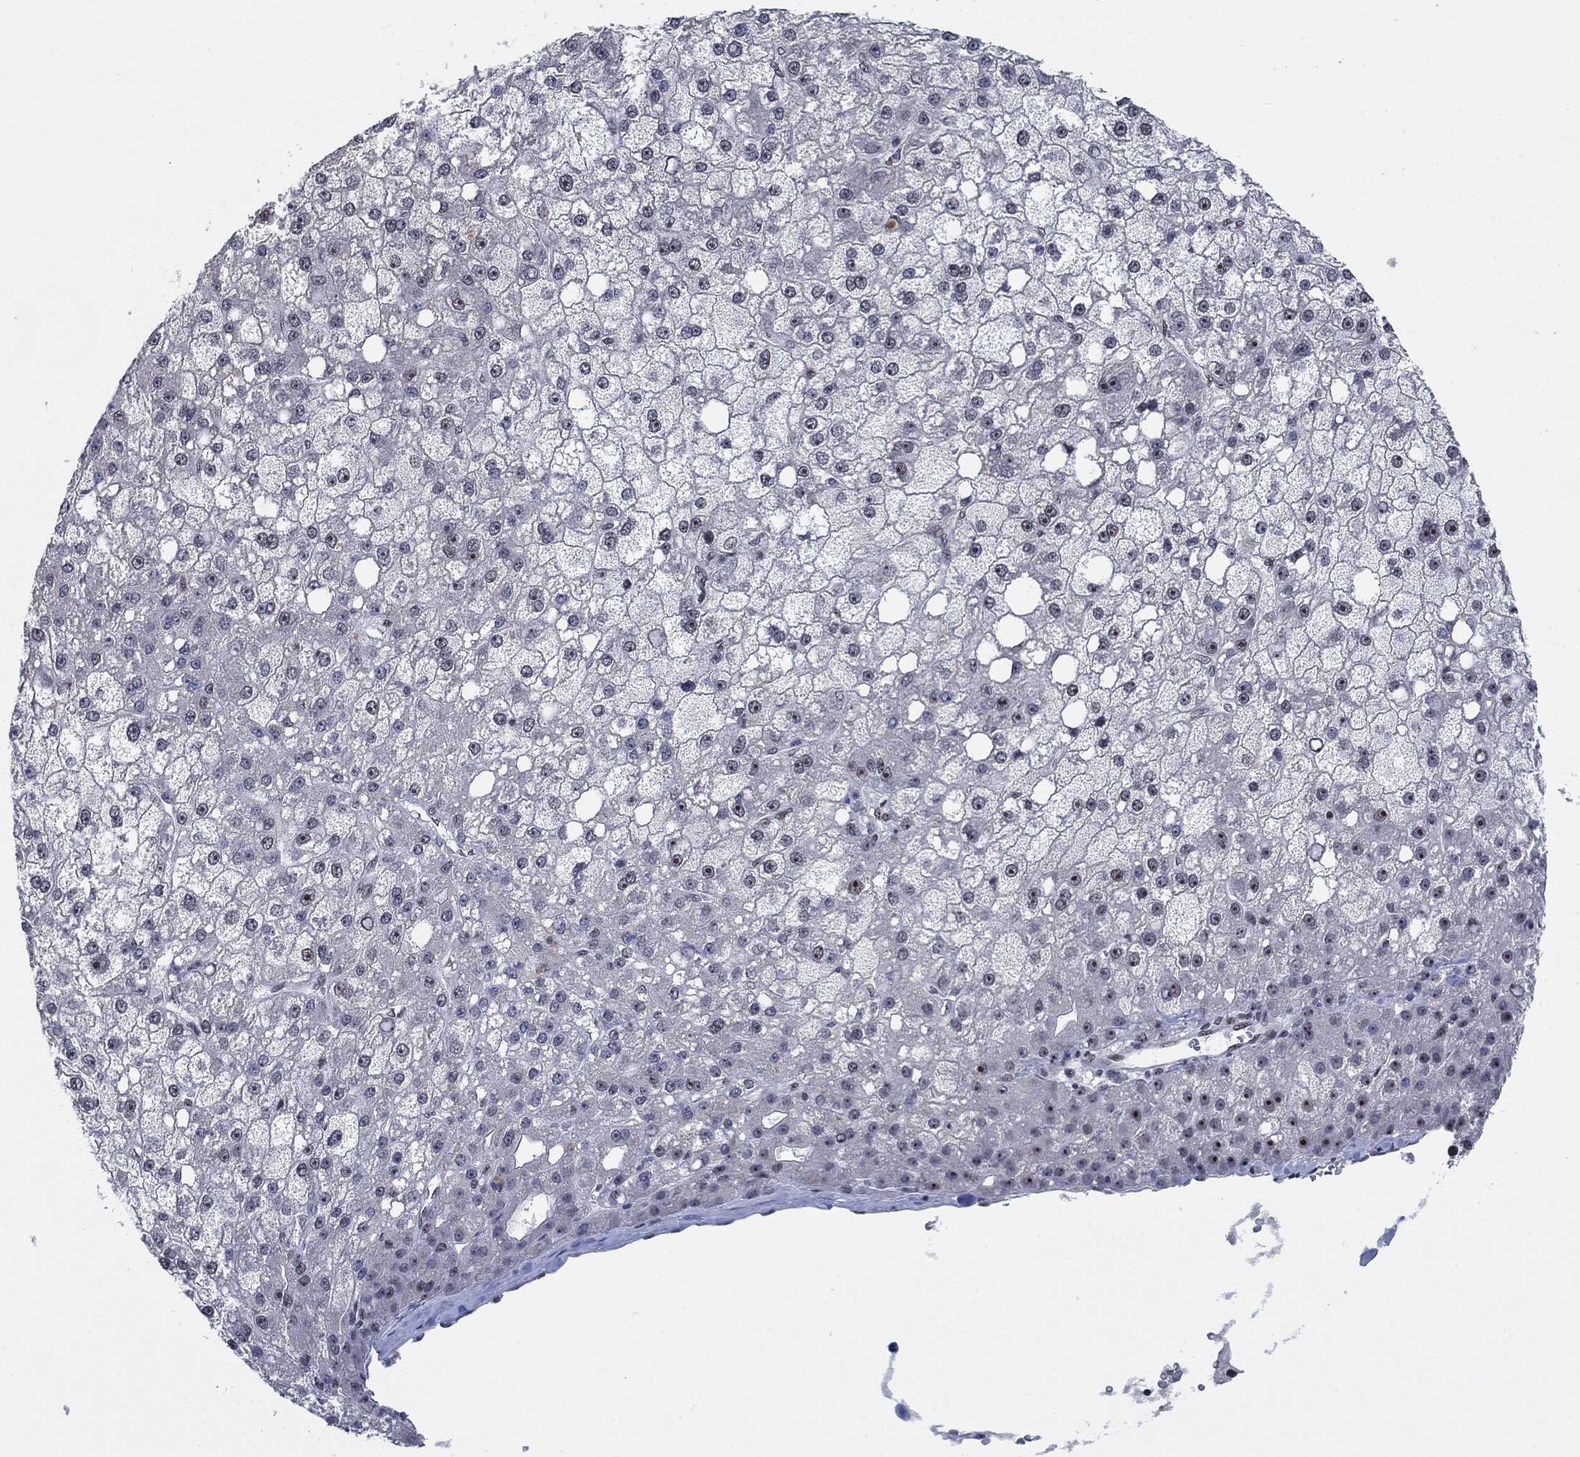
{"staining": {"intensity": "negative", "quantity": "none", "location": "none"}, "tissue": "liver cancer", "cell_type": "Tumor cells", "image_type": "cancer", "snomed": [{"axis": "morphology", "description": "Carcinoma, Hepatocellular, NOS"}, {"axis": "topography", "description": "Liver"}], "caption": "Tumor cells show no significant protein positivity in hepatocellular carcinoma (liver). (Stains: DAB immunohistochemistry (IHC) with hematoxylin counter stain, Microscopy: brightfield microscopy at high magnification).", "gene": "HTN1", "patient": {"sex": "male", "age": 67}}